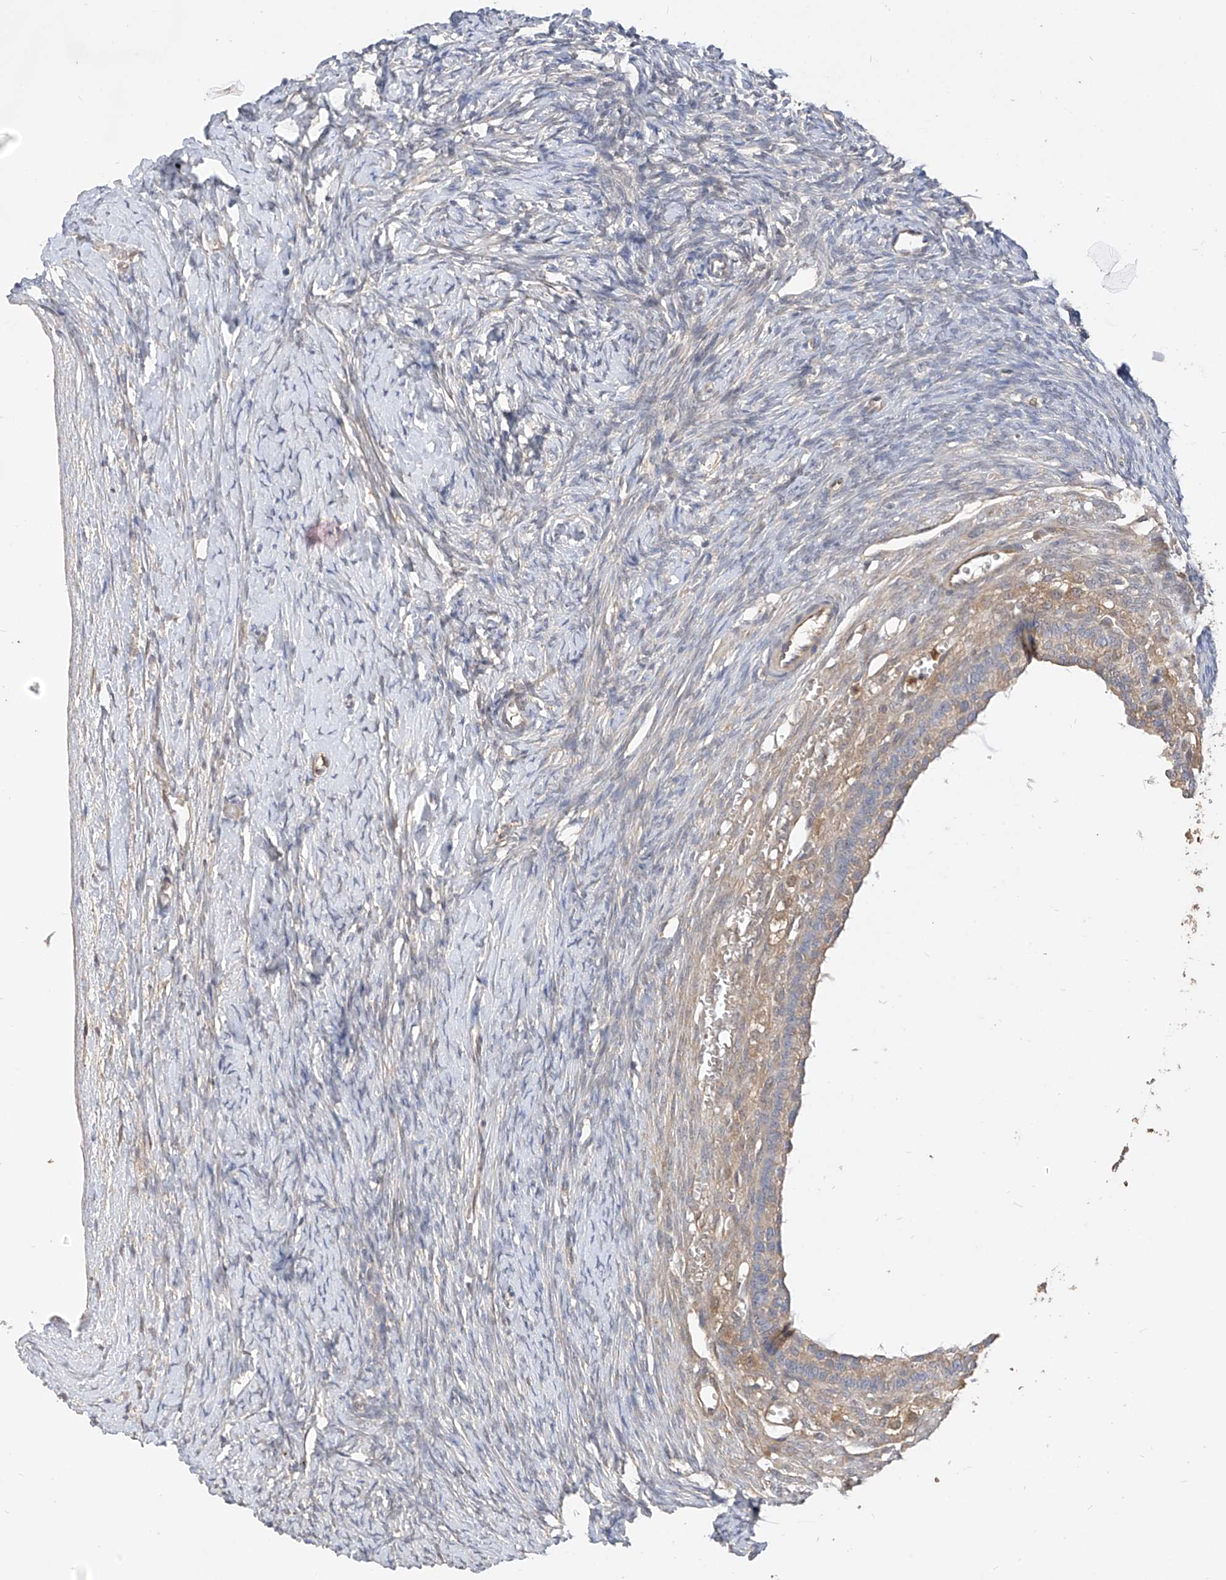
{"staining": {"intensity": "moderate", "quantity": ">75%", "location": "cytoplasmic/membranous"}, "tissue": "ovary", "cell_type": "Follicle cells", "image_type": "normal", "snomed": [{"axis": "morphology", "description": "Normal tissue, NOS"}, {"axis": "morphology", "description": "Developmental malformation"}, {"axis": "topography", "description": "Ovary"}], "caption": "Approximately >75% of follicle cells in benign human ovary demonstrate moderate cytoplasmic/membranous protein expression as visualized by brown immunohistochemical staining.", "gene": "OFD1", "patient": {"sex": "female", "age": 39}}